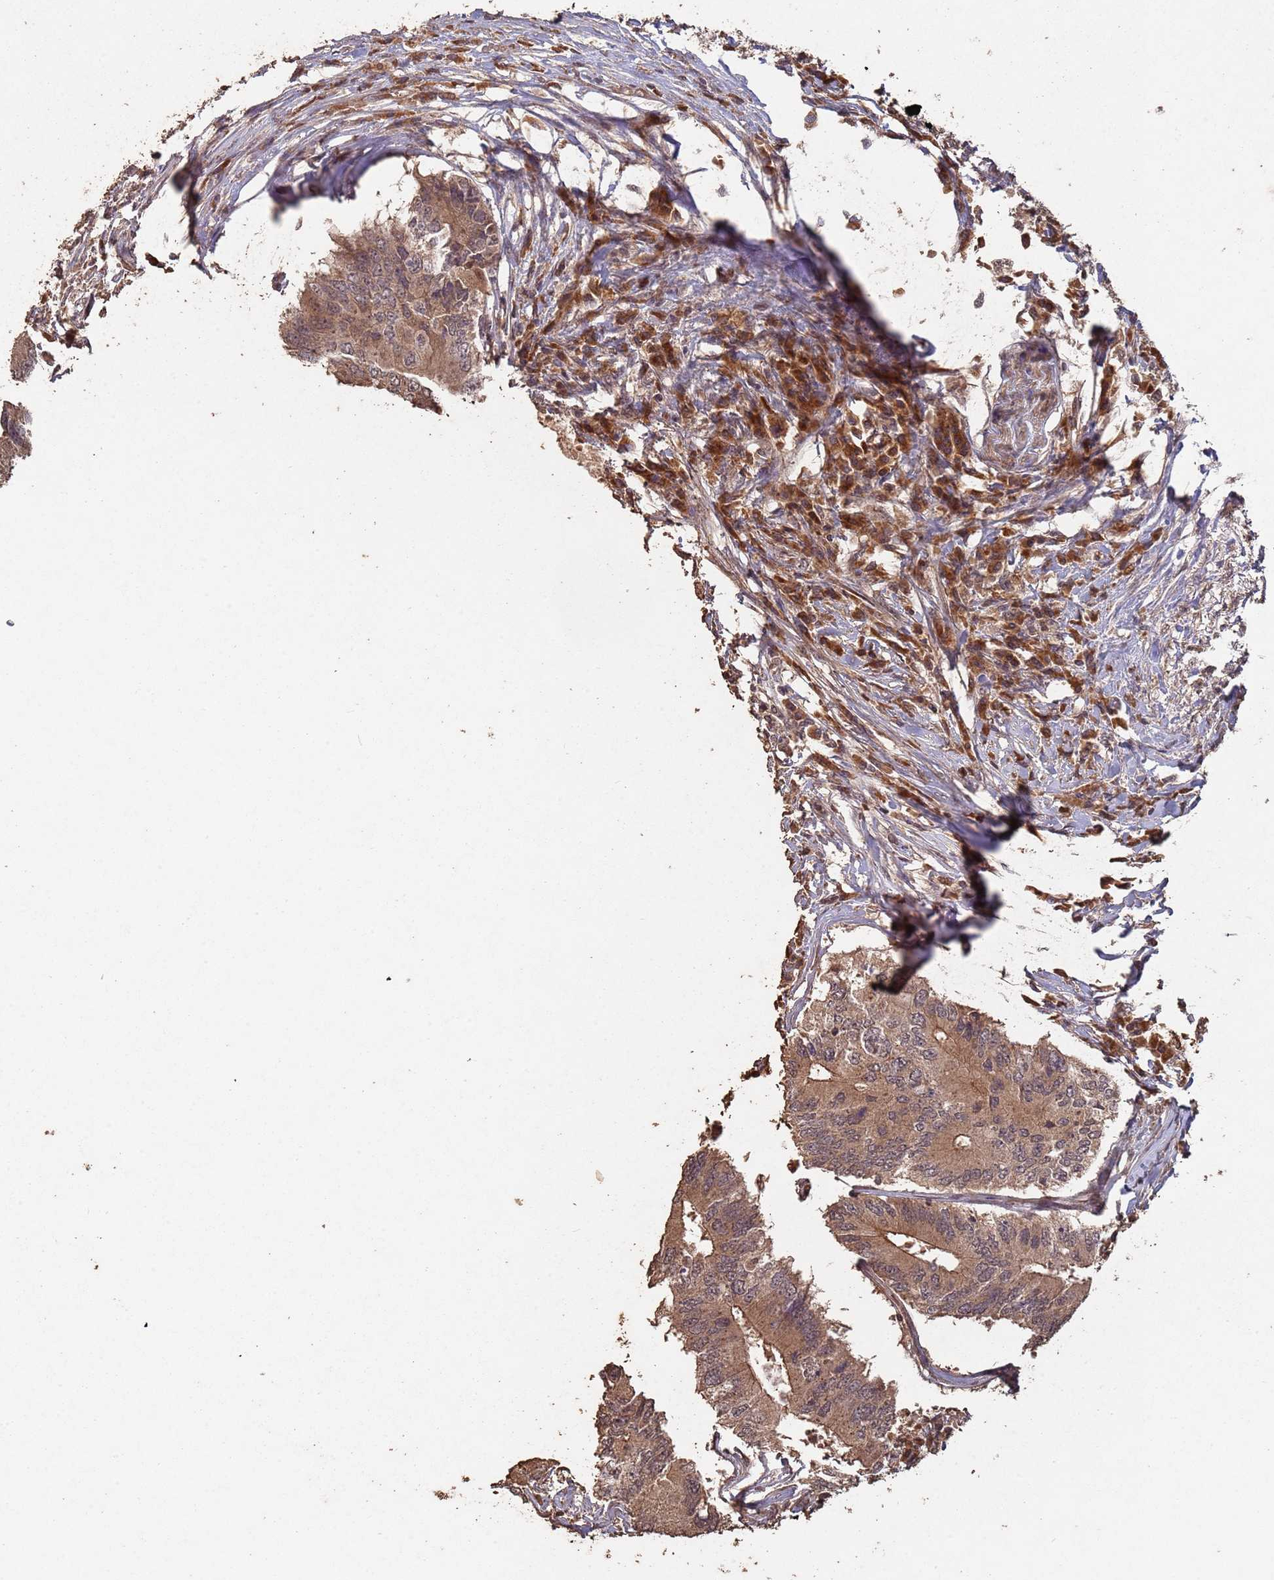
{"staining": {"intensity": "moderate", "quantity": ">75%", "location": "cytoplasmic/membranous,nuclear"}, "tissue": "colorectal cancer", "cell_type": "Tumor cells", "image_type": "cancer", "snomed": [{"axis": "morphology", "description": "Adenocarcinoma, NOS"}, {"axis": "topography", "description": "Colon"}], "caption": "Colorectal adenocarcinoma tissue displays moderate cytoplasmic/membranous and nuclear staining in about >75% of tumor cells, visualized by immunohistochemistry.", "gene": "FRAT1", "patient": {"sex": "male", "age": 71}}